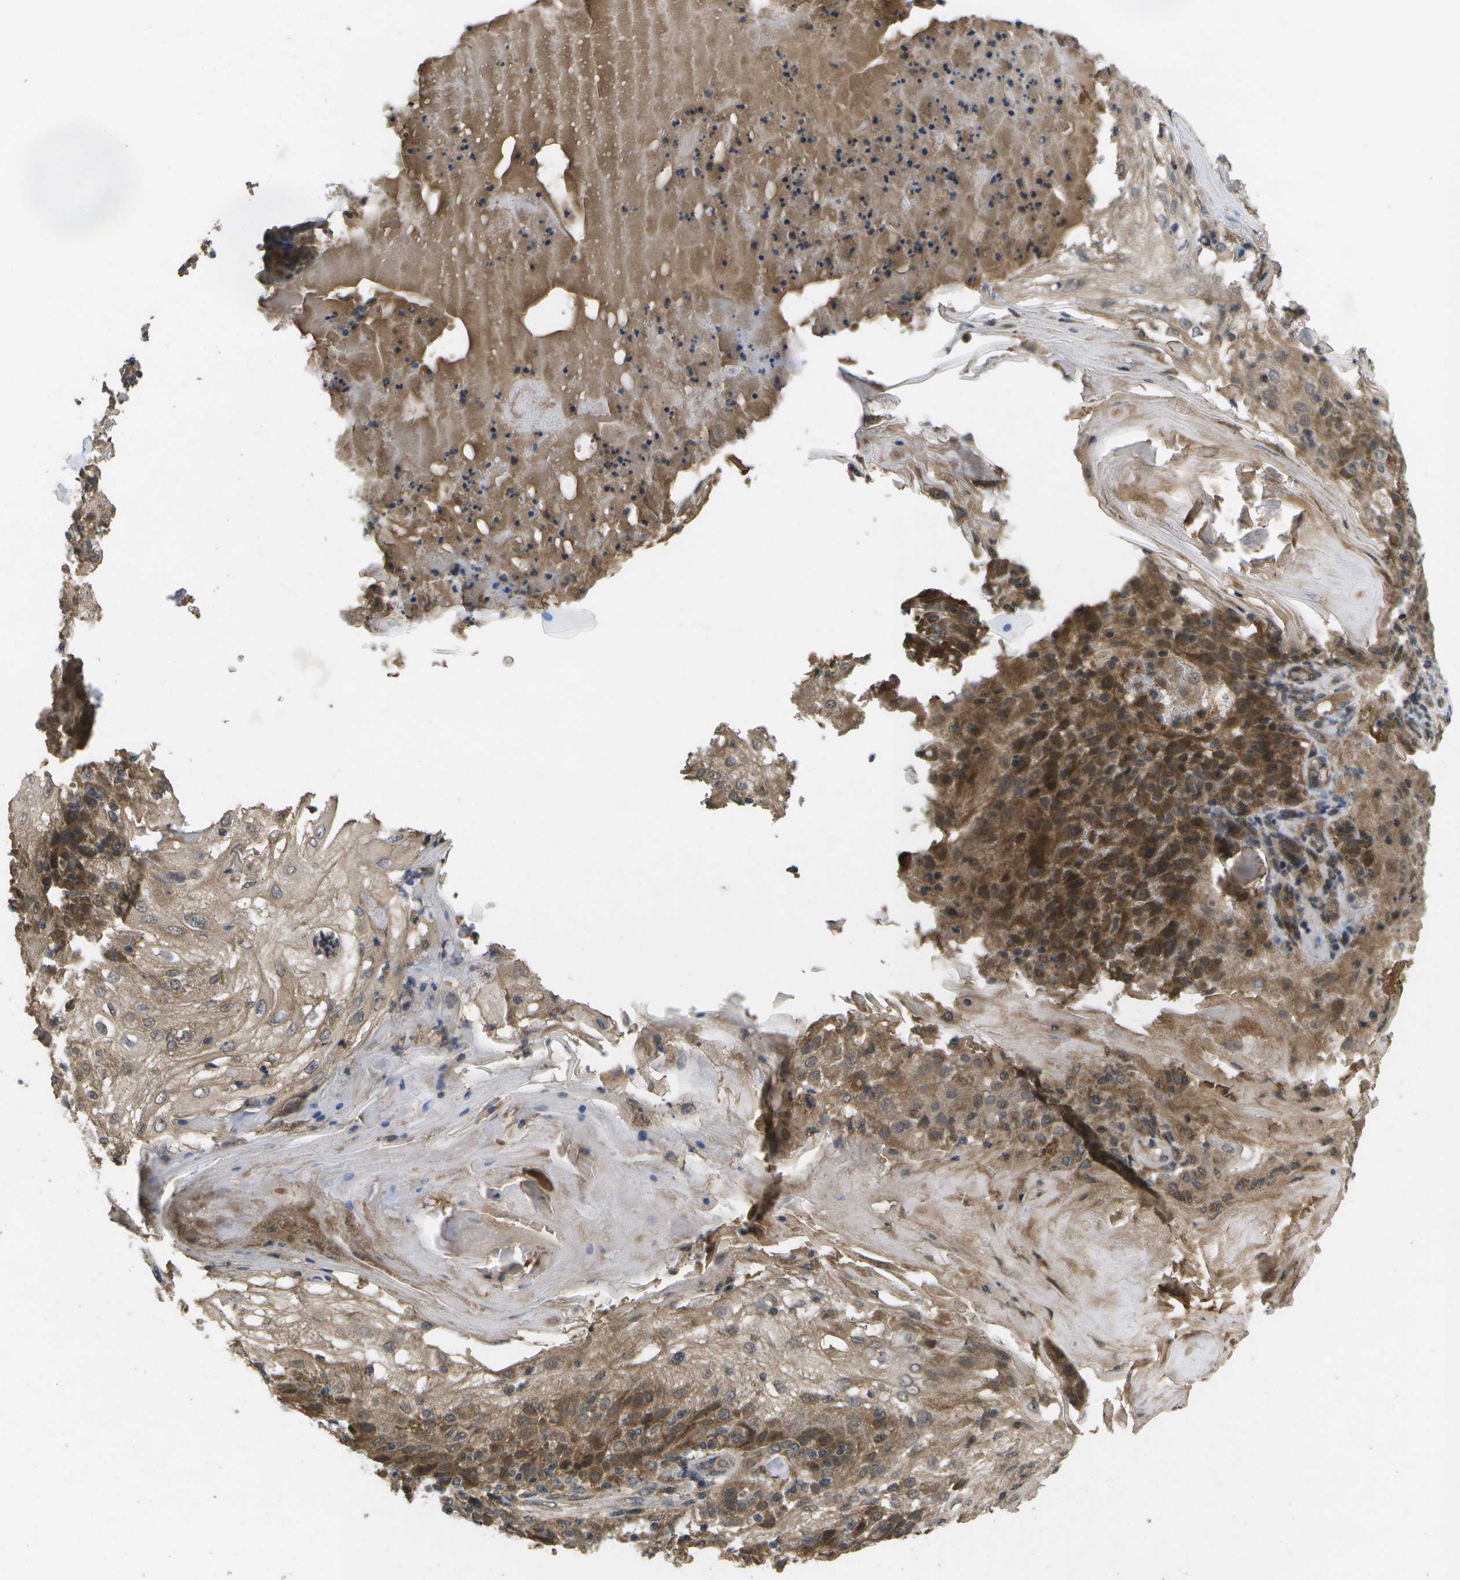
{"staining": {"intensity": "strong", "quantity": ">75%", "location": "cytoplasmic/membranous"}, "tissue": "skin cancer", "cell_type": "Tumor cells", "image_type": "cancer", "snomed": [{"axis": "morphology", "description": "Normal tissue, NOS"}, {"axis": "morphology", "description": "Squamous cell carcinoma, NOS"}, {"axis": "topography", "description": "Skin"}], "caption": "A histopathology image of squamous cell carcinoma (skin) stained for a protein reveals strong cytoplasmic/membranous brown staining in tumor cells.", "gene": "ALAS1", "patient": {"sex": "female", "age": 83}}